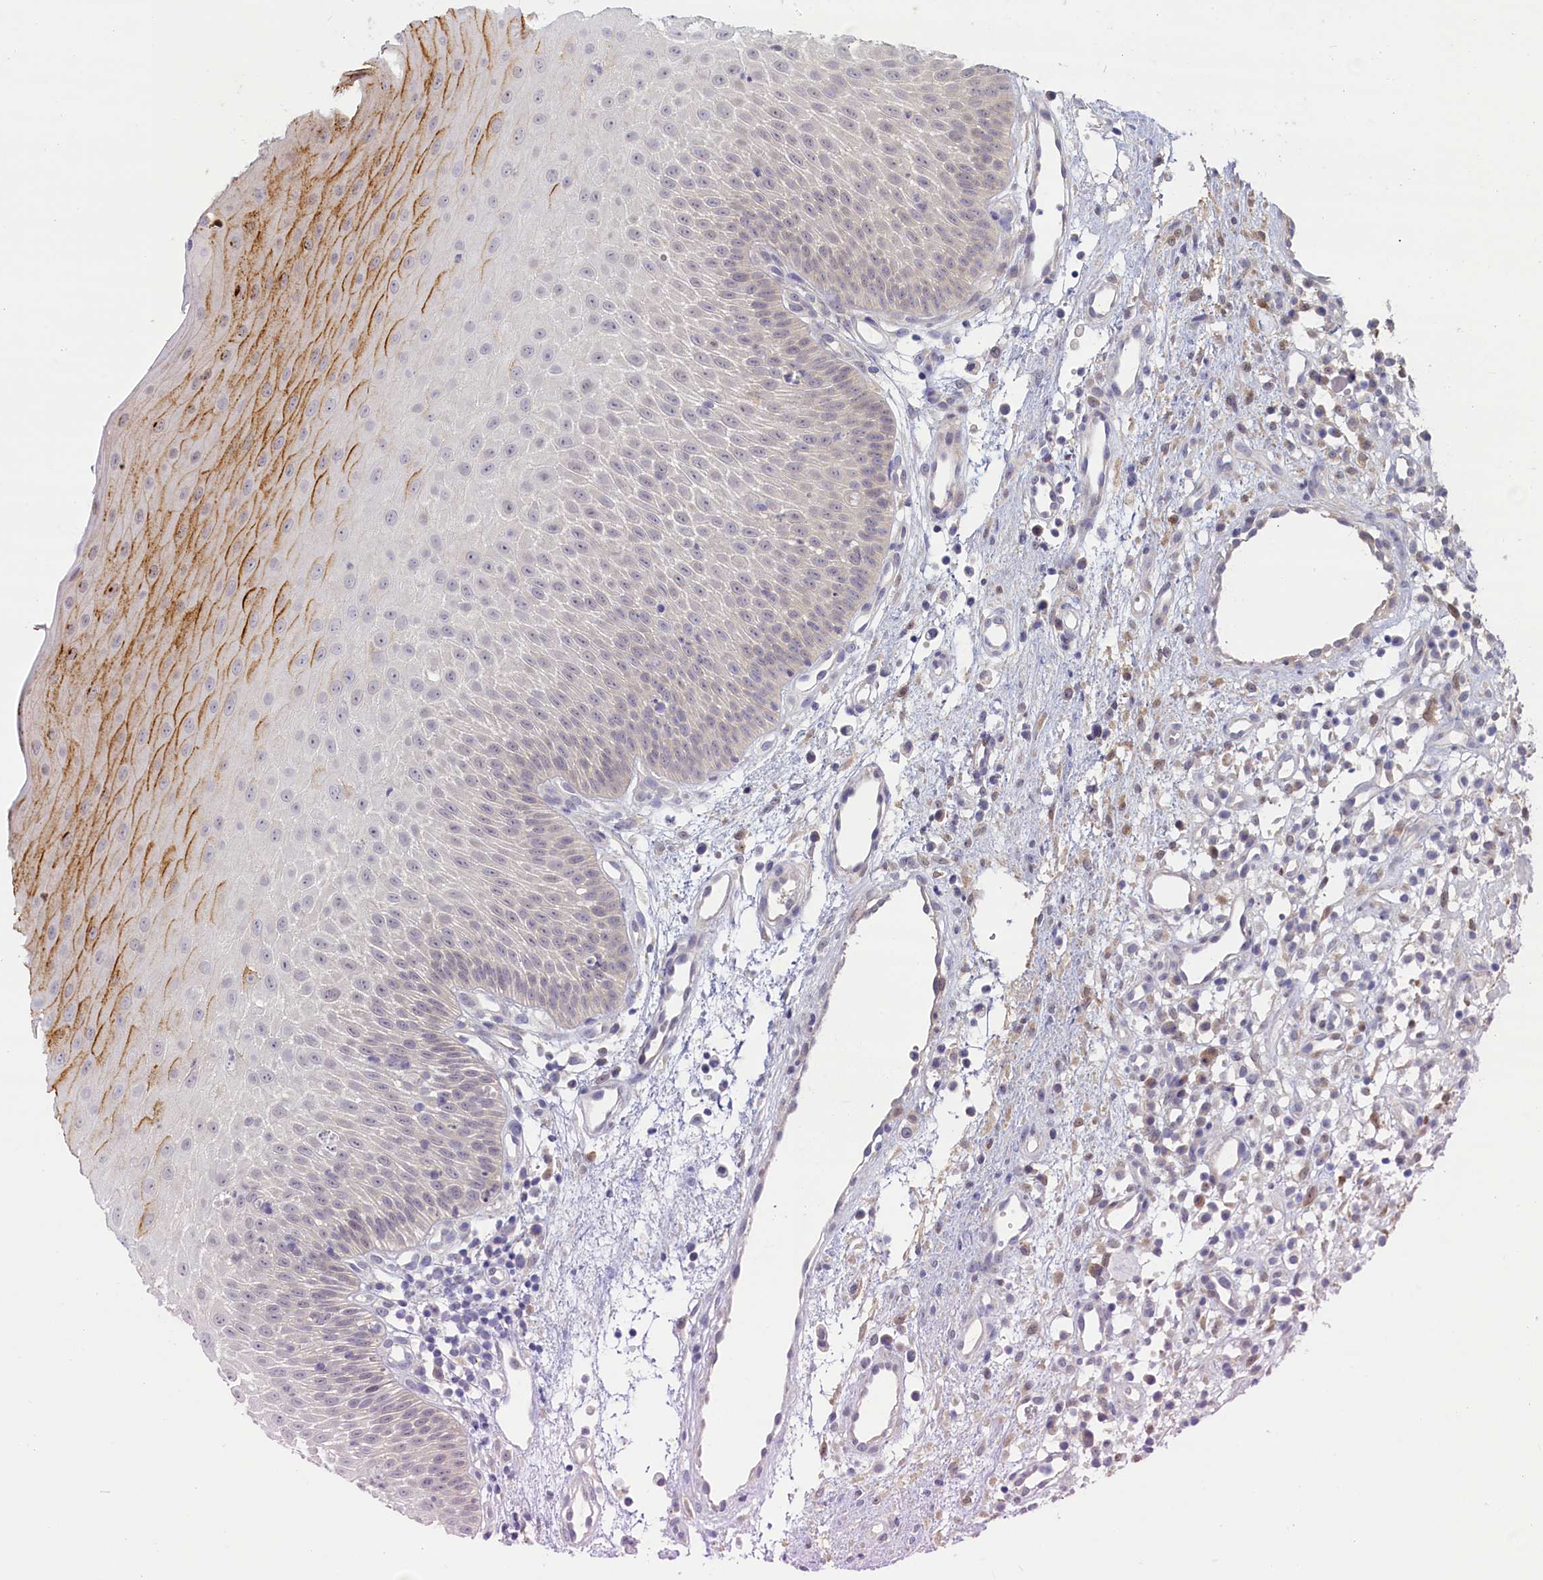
{"staining": {"intensity": "strong", "quantity": "<25%", "location": "cytoplasmic/membranous"}, "tissue": "oral mucosa", "cell_type": "Squamous epithelial cells", "image_type": "normal", "snomed": [{"axis": "morphology", "description": "Normal tissue, NOS"}, {"axis": "topography", "description": "Oral tissue"}], "caption": "IHC micrograph of normal oral mucosa stained for a protein (brown), which displays medium levels of strong cytoplasmic/membranous expression in about <25% of squamous epithelial cells.", "gene": "UCHL3", "patient": {"sex": "female", "age": 13}}